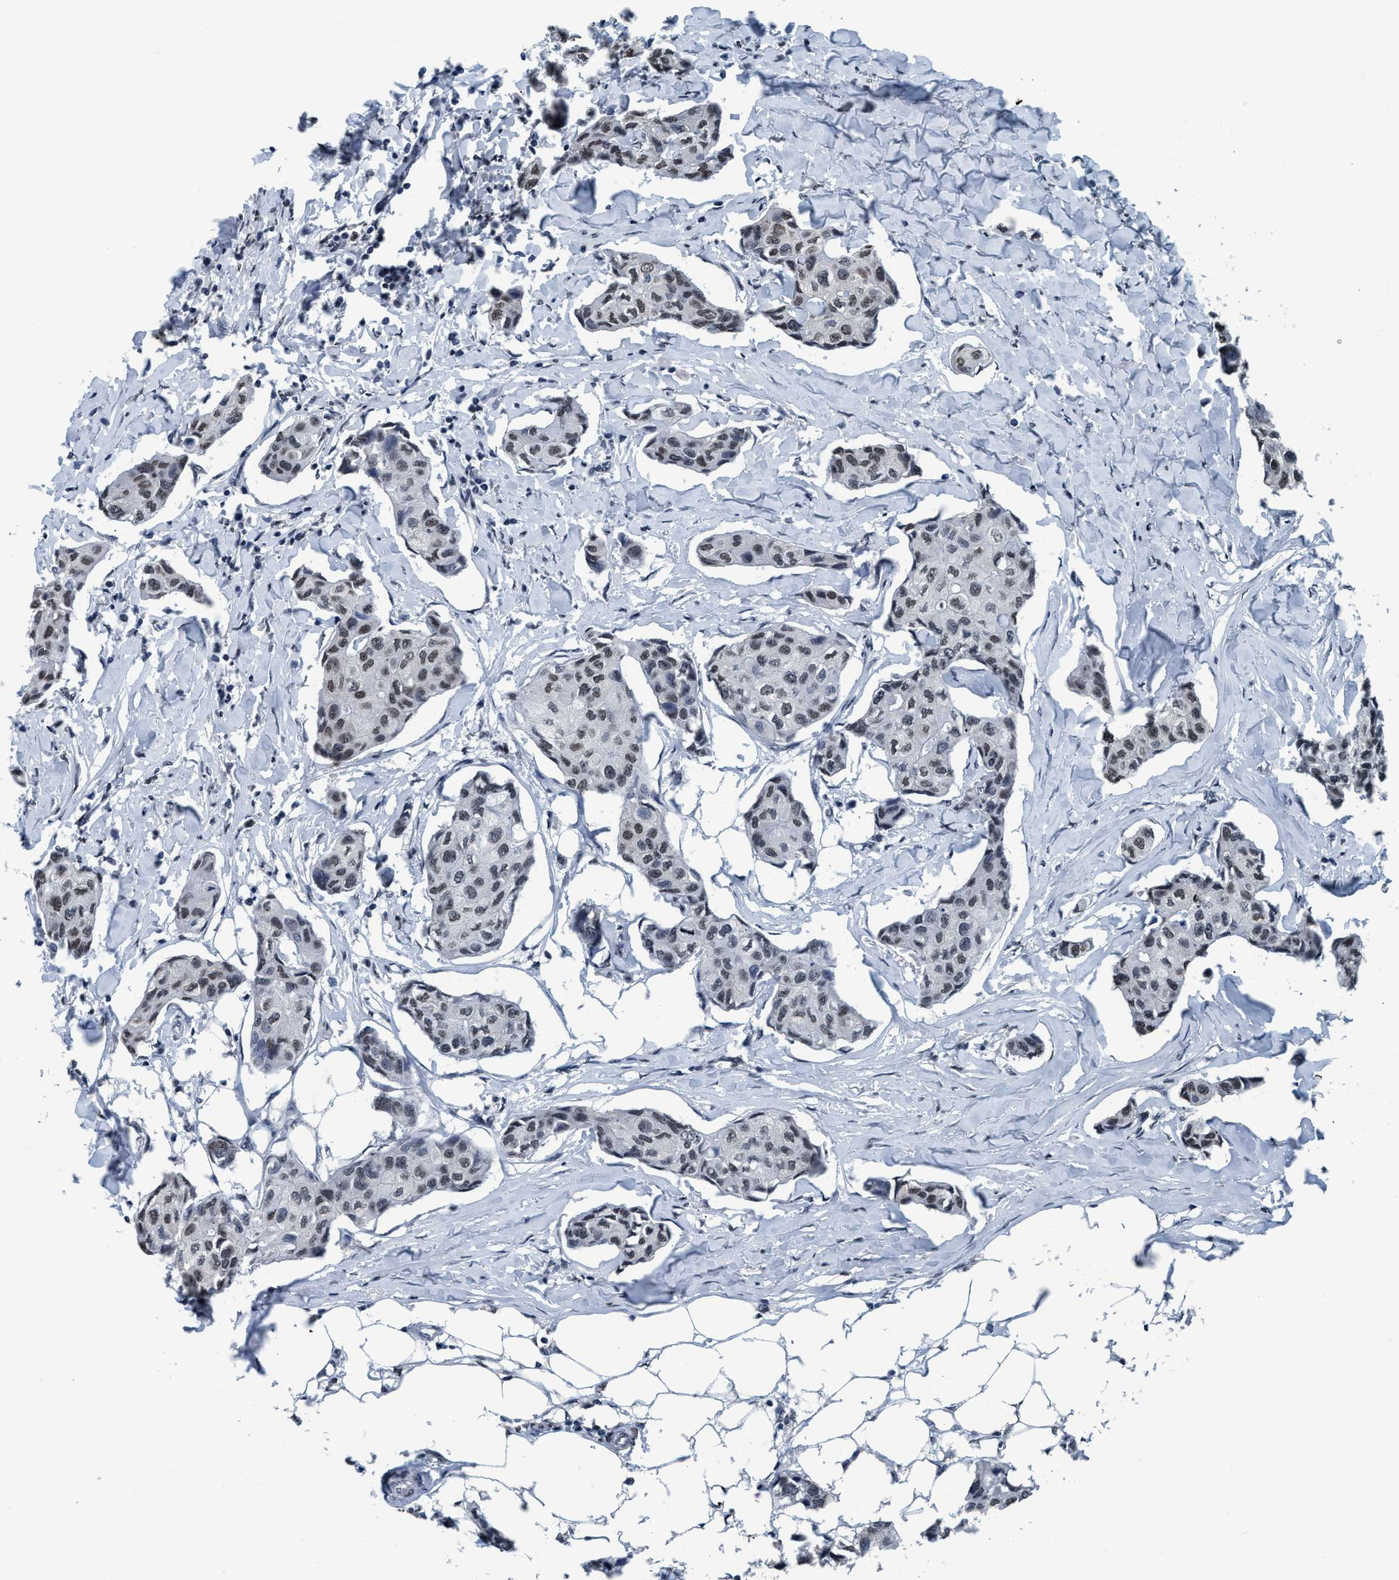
{"staining": {"intensity": "weak", "quantity": ">75%", "location": "nuclear"}, "tissue": "breast cancer", "cell_type": "Tumor cells", "image_type": "cancer", "snomed": [{"axis": "morphology", "description": "Duct carcinoma"}, {"axis": "topography", "description": "Breast"}], "caption": "Weak nuclear protein positivity is present in about >75% of tumor cells in breast intraductal carcinoma.", "gene": "CCNE2", "patient": {"sex": "female", "age": 80}}